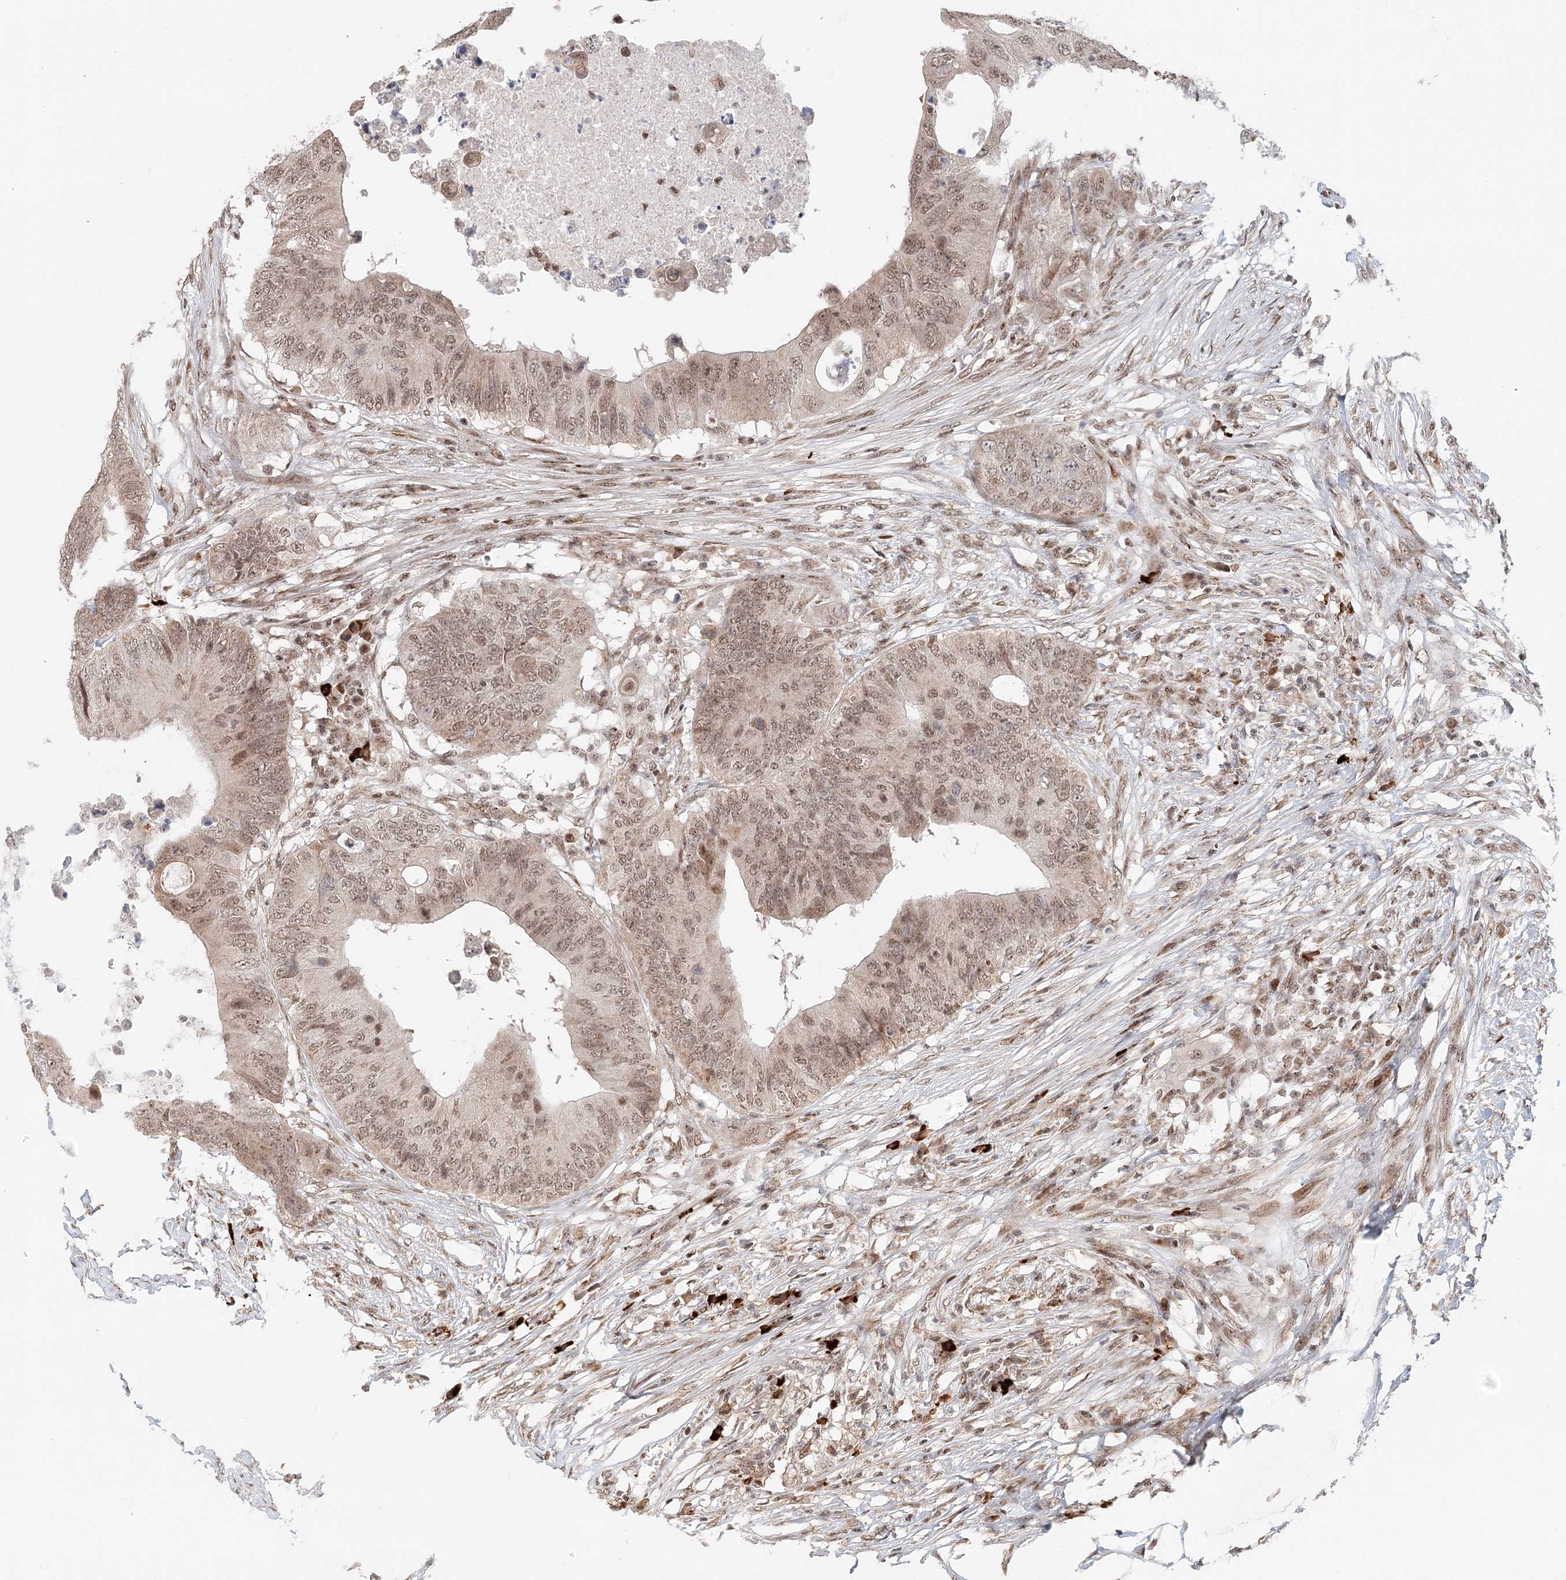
{"staining": {"intensity": "moderate", "quantity": ">75%", "location": "nuclear"}, "tissue": "colorectal cancer", "cell_type": "Tumor cells", "image_type": "cancer", "snomed": [{"axis": "morphology", "description": "Adenocarcinoma, NOS"}, {"axis": "topography", "description": "Colon"}], "caption": "Immunohistochemistry (IHC) histopathology image of human colorectal cancer stained for a protein (brown), which demonstrates medium levels of moderate nuclear positivity in about >75% of tumor cells.", "gene": "BNIP5", "patient": {"sex": "male", "age": 71}}